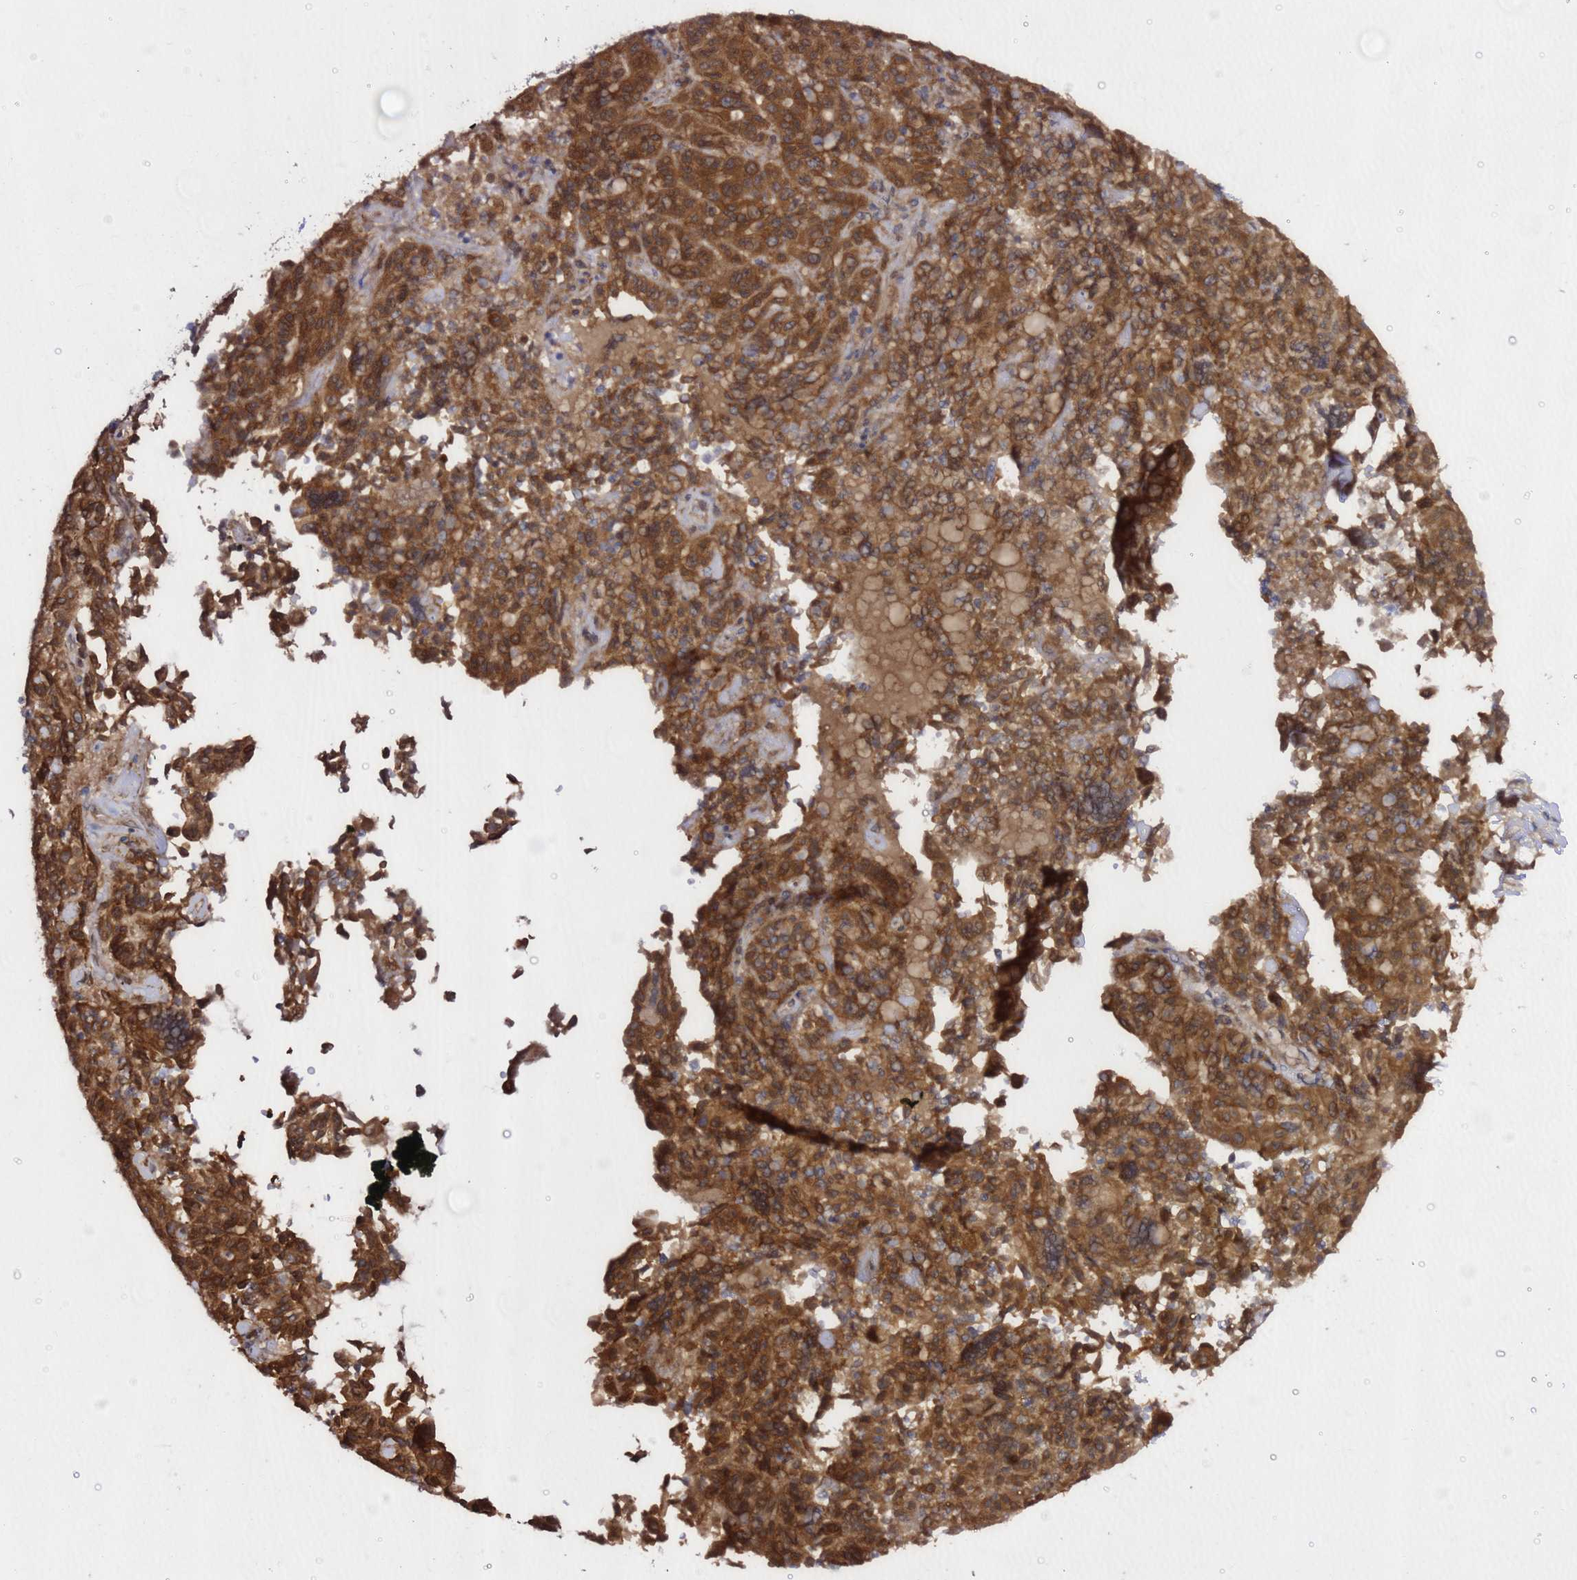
{"staining": {"intensity": "strong", "quantity": ">75%", "location": "cytoplasmic/membranous"}, "tissue": "pancreatic cancer", "cell_type": "Tumor cells", "image_type": "cancer", "snomed": [{"axis": "morphology", "description": "Adenocarcinoma, NOS"}, {"axis": "topography", "description": "Pancreas"}], "caption": "Approximately >75% of tumor cells in human pancreatic cancer (adenocarcinoma) display strong cytoplasmic/membranous protein expression as visualized by brown immunohistochemical staining.", "gene": "PRKAB2", "patient": {"sex": "male", "age": 63}}